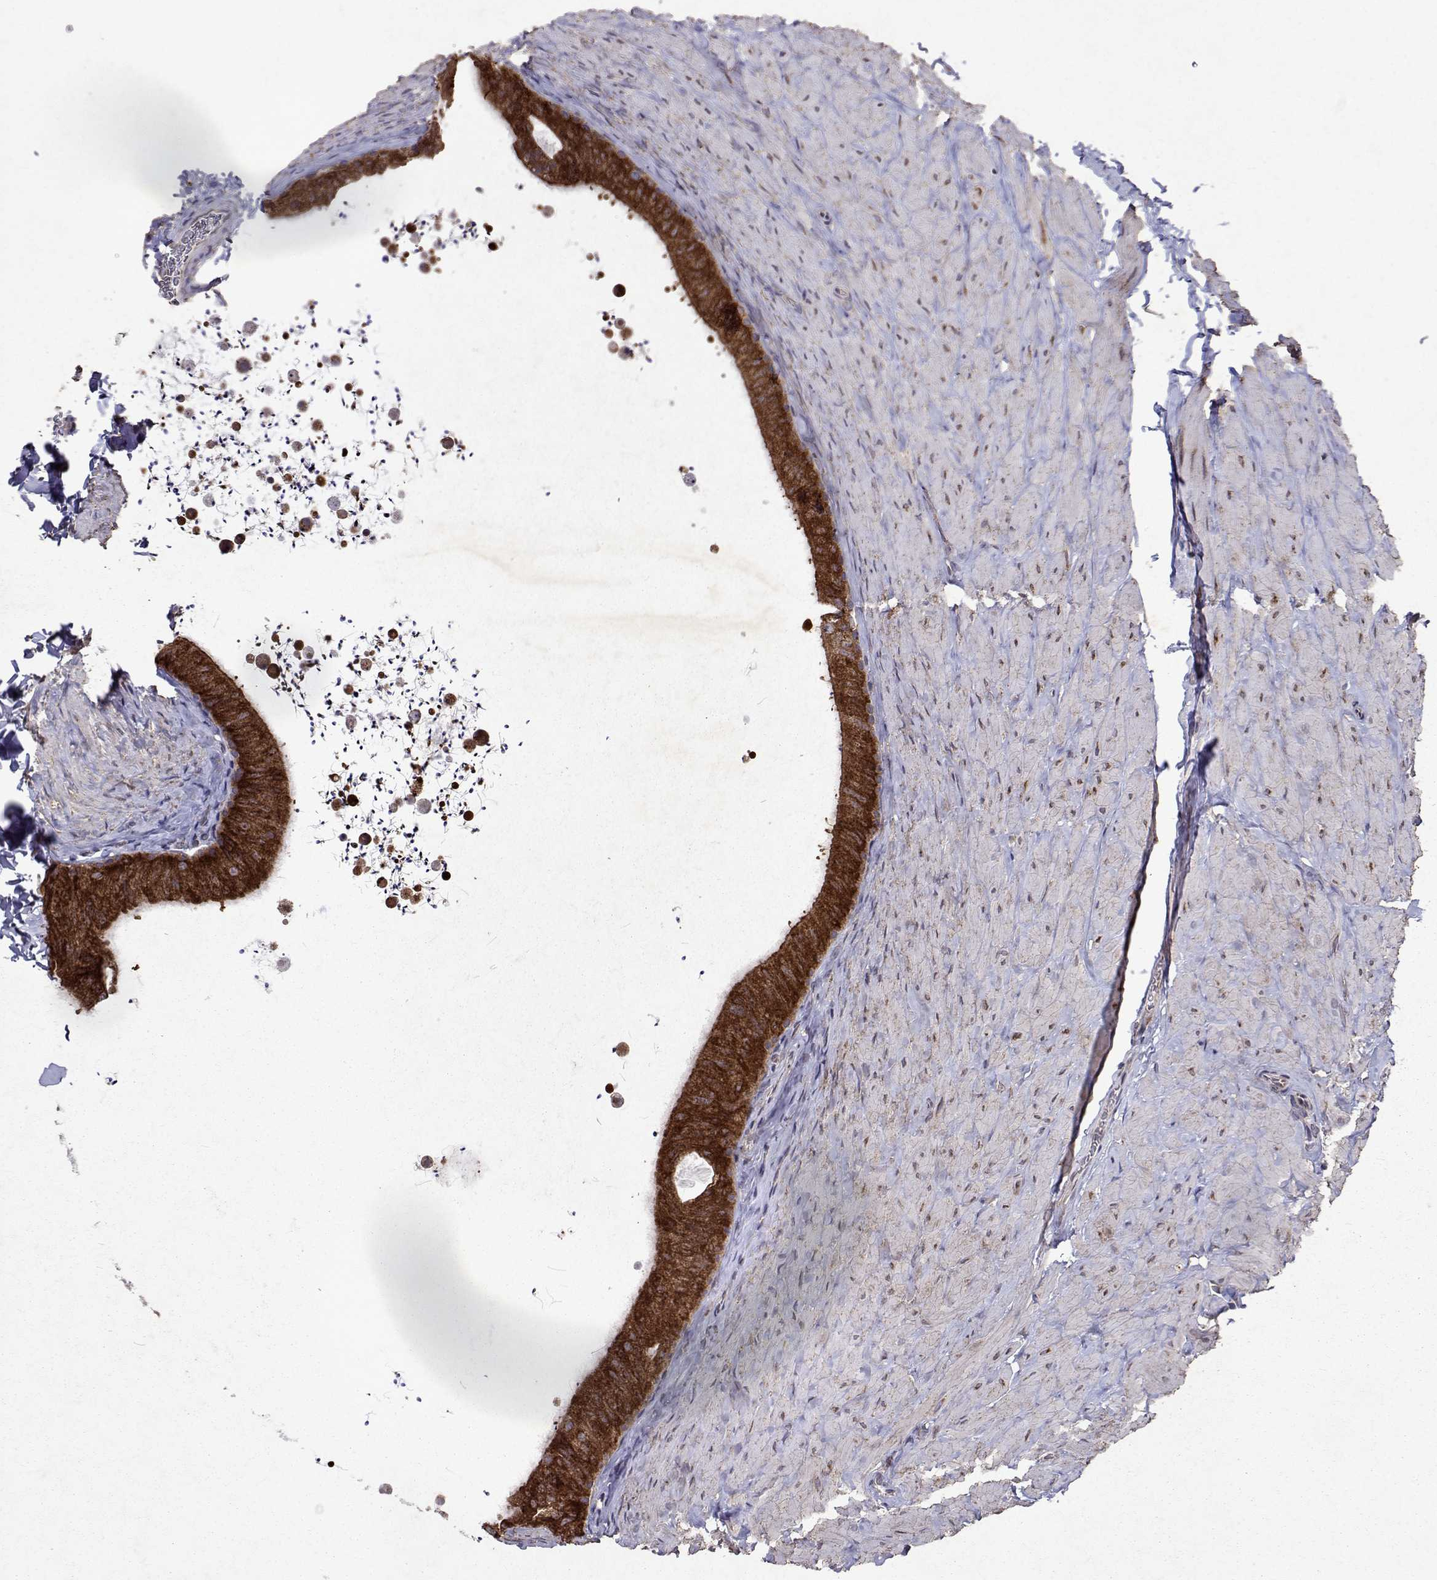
{"staining": {"intensity": "strong", "quantity": ">75%", "location": "cytoplasmic/membranous"}, "tissue": "epididymis", "cell_type": "Glandular cells", "image_type": "normal", "snomed": [{"axis": "morphology", "description": "Normal tissue, NOS"}, {"axis": "topography", "description": "Epididymis, spermatic cord, NOS"}, {"axis": "topography", "description": "Epididymis"}], "caption": "Protein expression analysis of unremarkable human epididymis reveals strong cytoplasmic/membranous positivity in approximately >75% of glandular cells.", "gene": "TARBP2", "patient": {"sex": "male", "age": 31}}